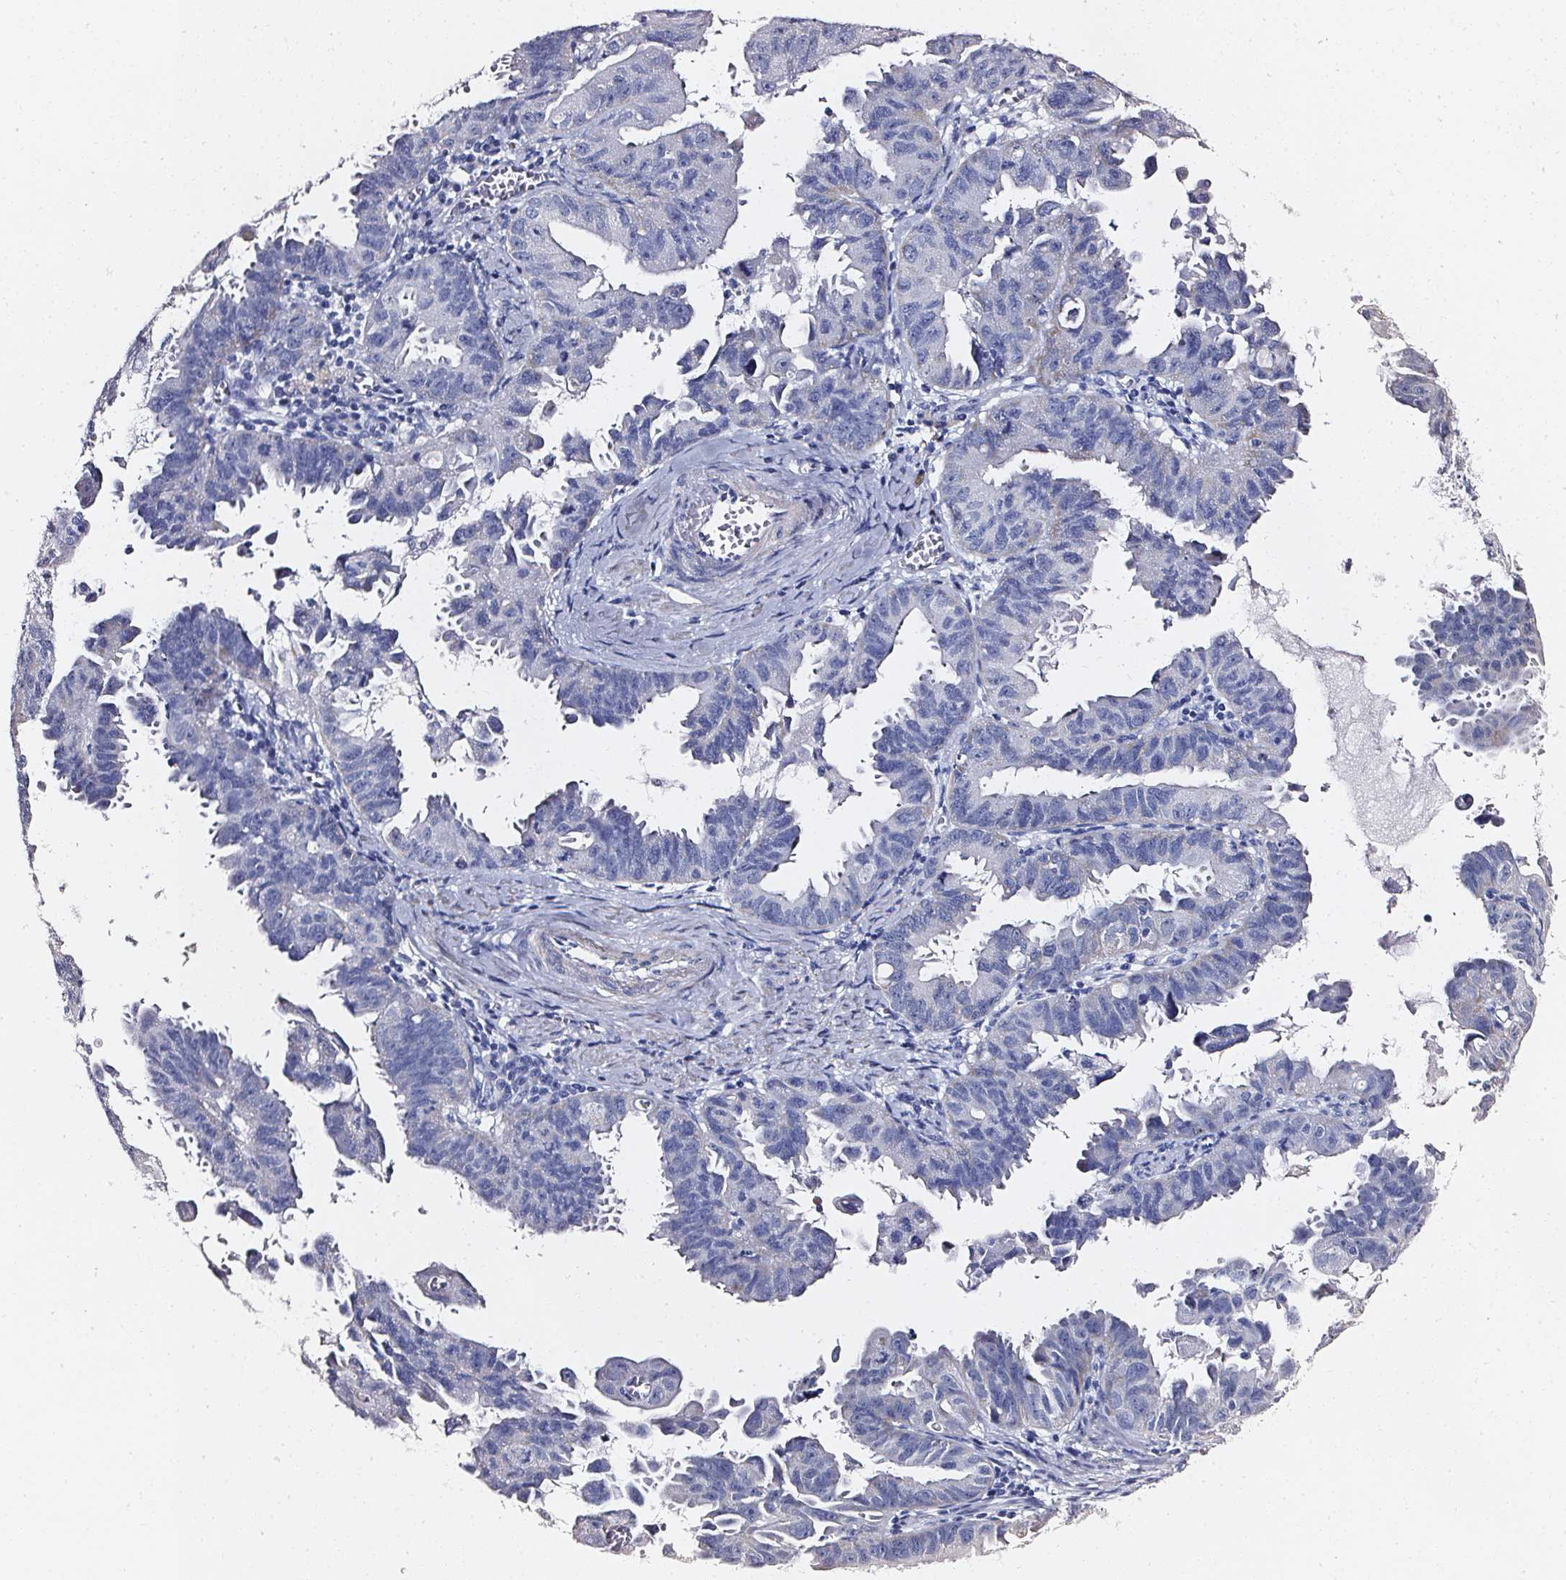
{"staining": {"intensity": "negative", "quantity": "none", "location": "none"}, "tissue": "ovarian cancer", "cell_type": "Tumor cells", "image_type": "cancer", "snomed": [{"axis": "morphology", "description": "Carcinoma, endometroid"}, {"axis": "topography", "description": "Ovary"}], "caption": "Tumor cells show no significant positivity in ovarian cancer (endometroid carcinoma). The staining is performed using DAB brown chromogen with nuclei counter-stained in using hematoxylin.", "gene": "ELAVL2", "patient": {"sex": "female", "age": 85}}